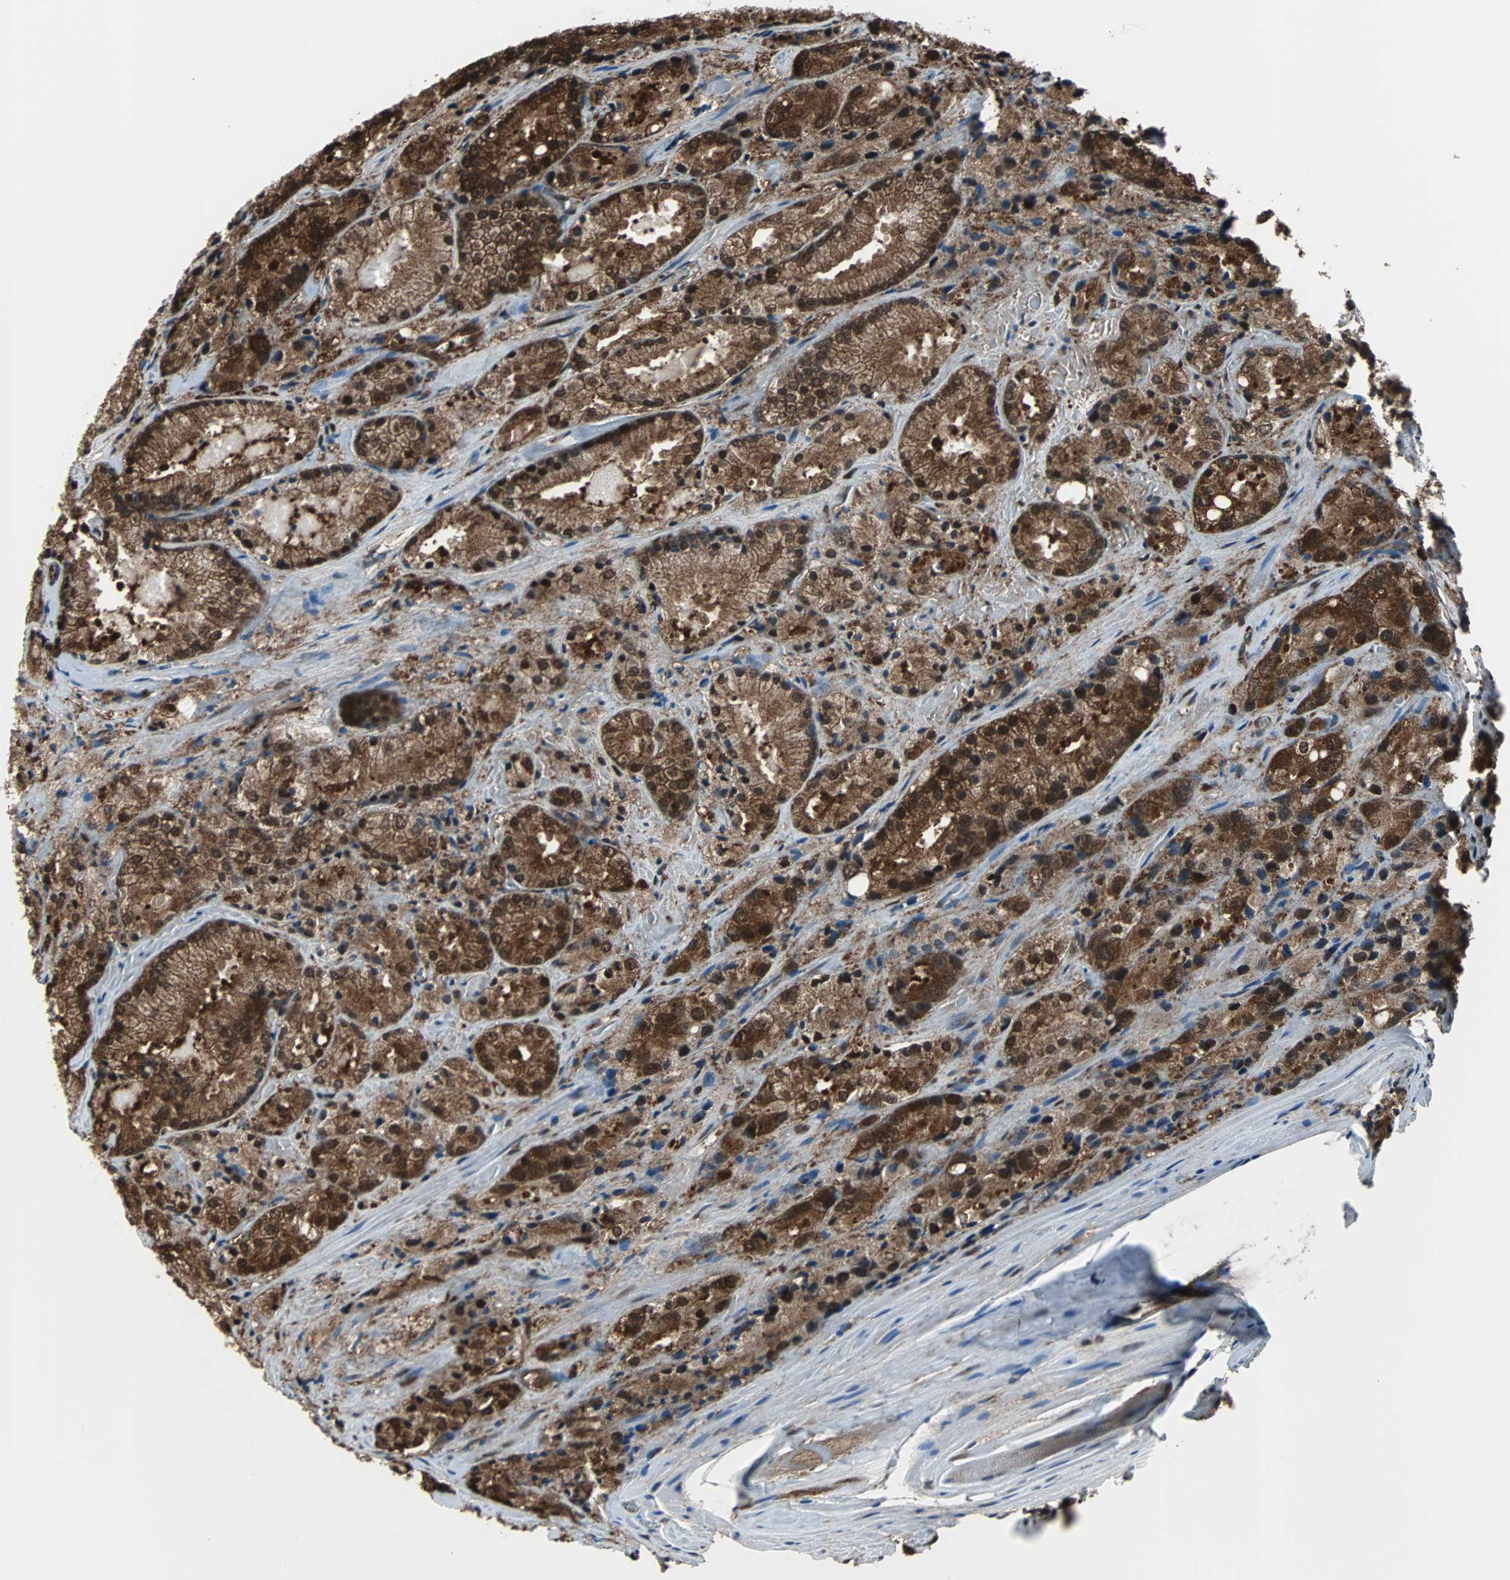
{"staining": {"intensity": "strong", "quantity": ">75%", "location": "cytoplasmic/membranous,nuclear"}, "tissue": "prostate cancer", "cell_type": "Tumor cells", "image_type": "cancer", "snomed": [{"axis": "morphology", "description": "Adenocarcinoma, Low grade"}, {"axis": "topography", "description": "Prostate"}], "caption": "Brown immunohistochemical staining in human prostate adenocarcinoma (low-grade) shows strong cytoplasmic/membranous and nuclear positivity in approximately >75% of tumor cells.", "gene": "VCP", "patient": {"sex": "male", "age": 64}}